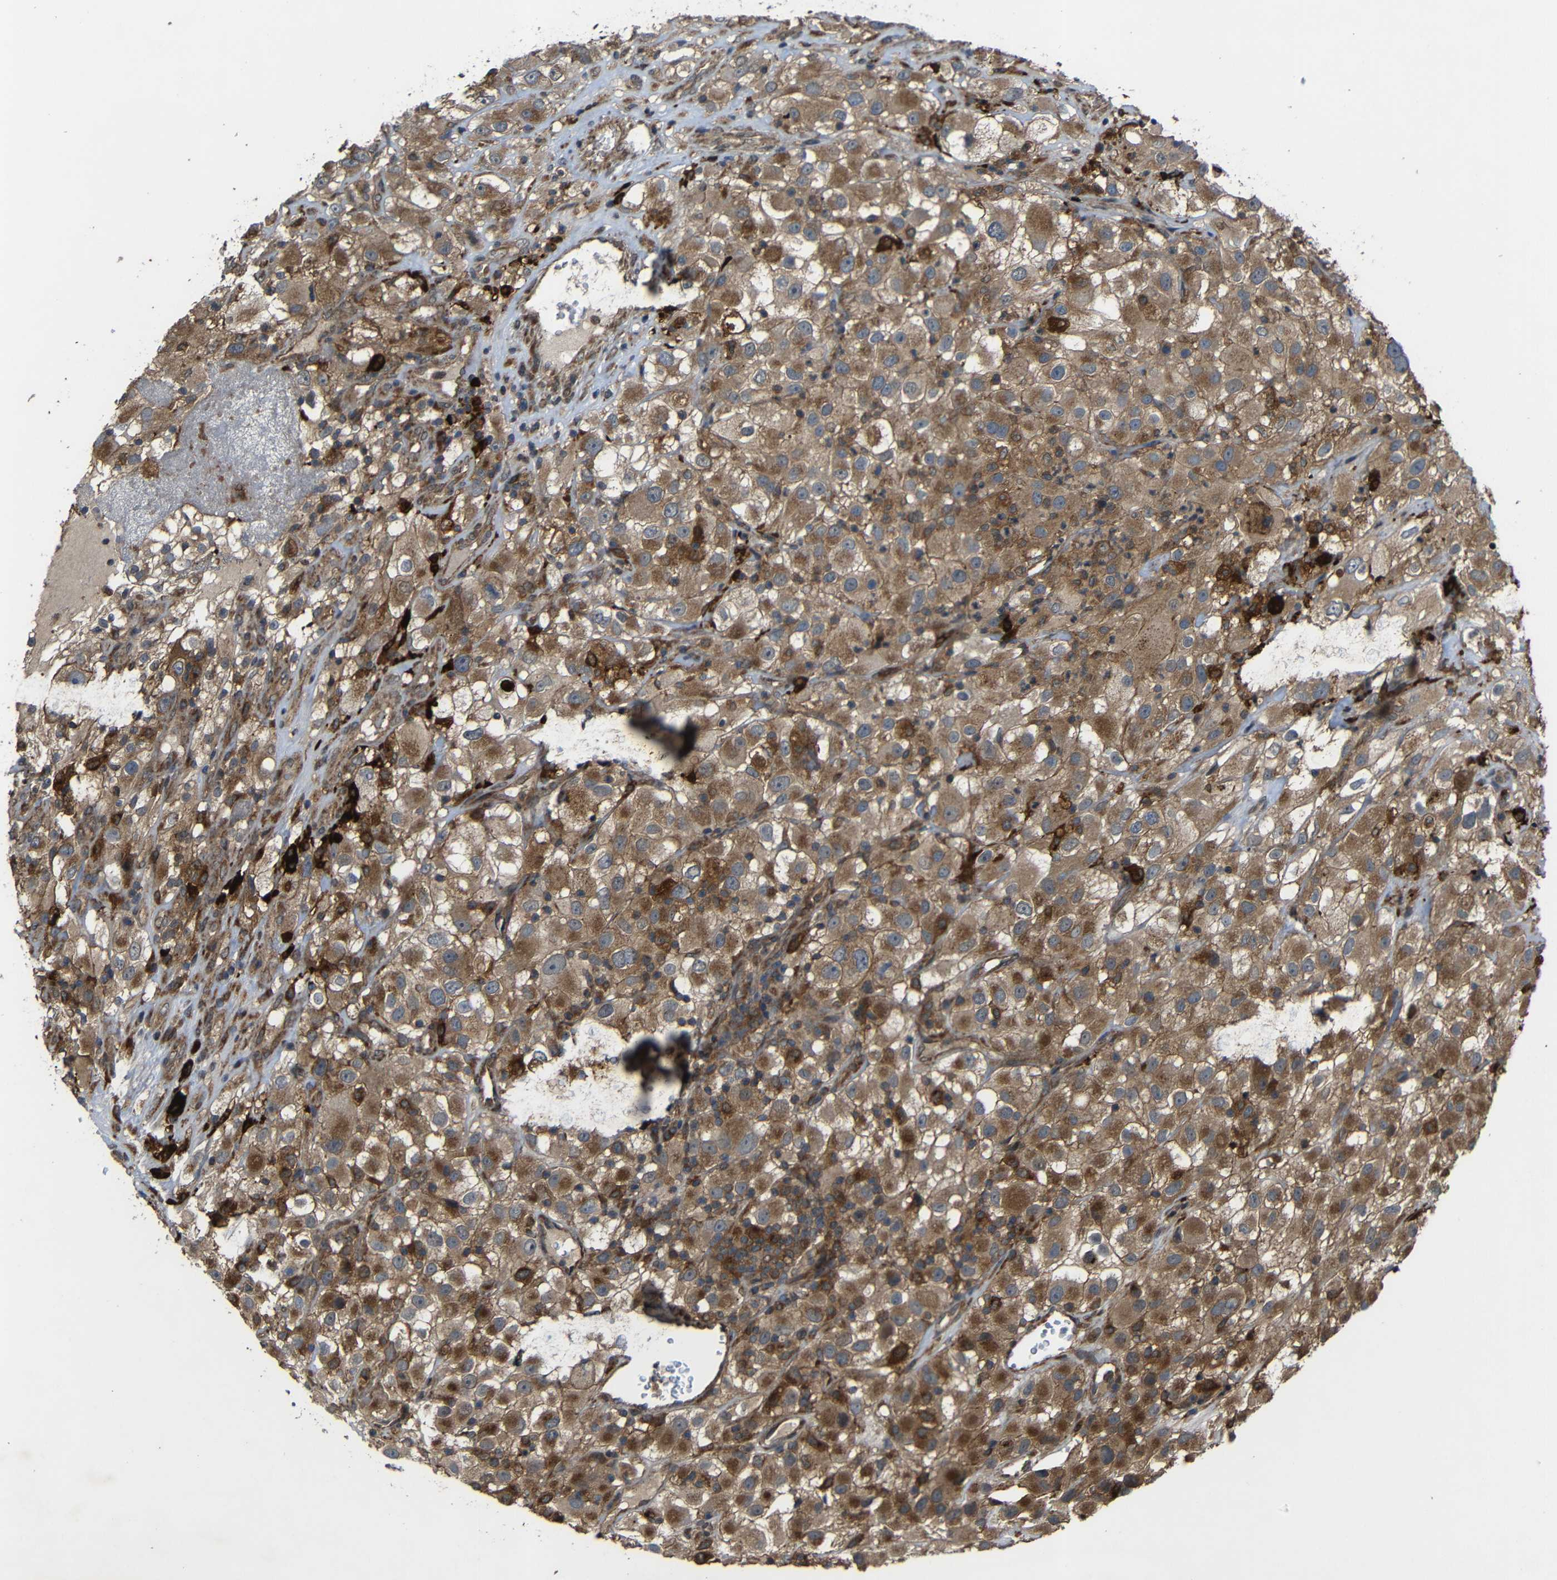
{"staining": {"intensity": "moderate", "quantity": ">75%", "location": "cytoplasmic/membranous"}, "tissue": "renal cancer", "cell_type": "Tumor cells", "image_type": "cancer", "snomed": [{"axis": "morphology", "description": "Adenocarcinoma, NOS"}, {"axis": "topography", "description": "Kidney"}], "caption": "Protein expression by immunohistochemistry (IHC) demonstrates moderate cytoplasmic/membranous positivity in approximately >75% of tumor cells in renal cancer. (DAB (3,3'-diaminobenzidine) IHC, brown staining for protein, blue staining for nuclei).", "gene": "C1GALT1", "patient": {"sex": "female", "age": 52}}